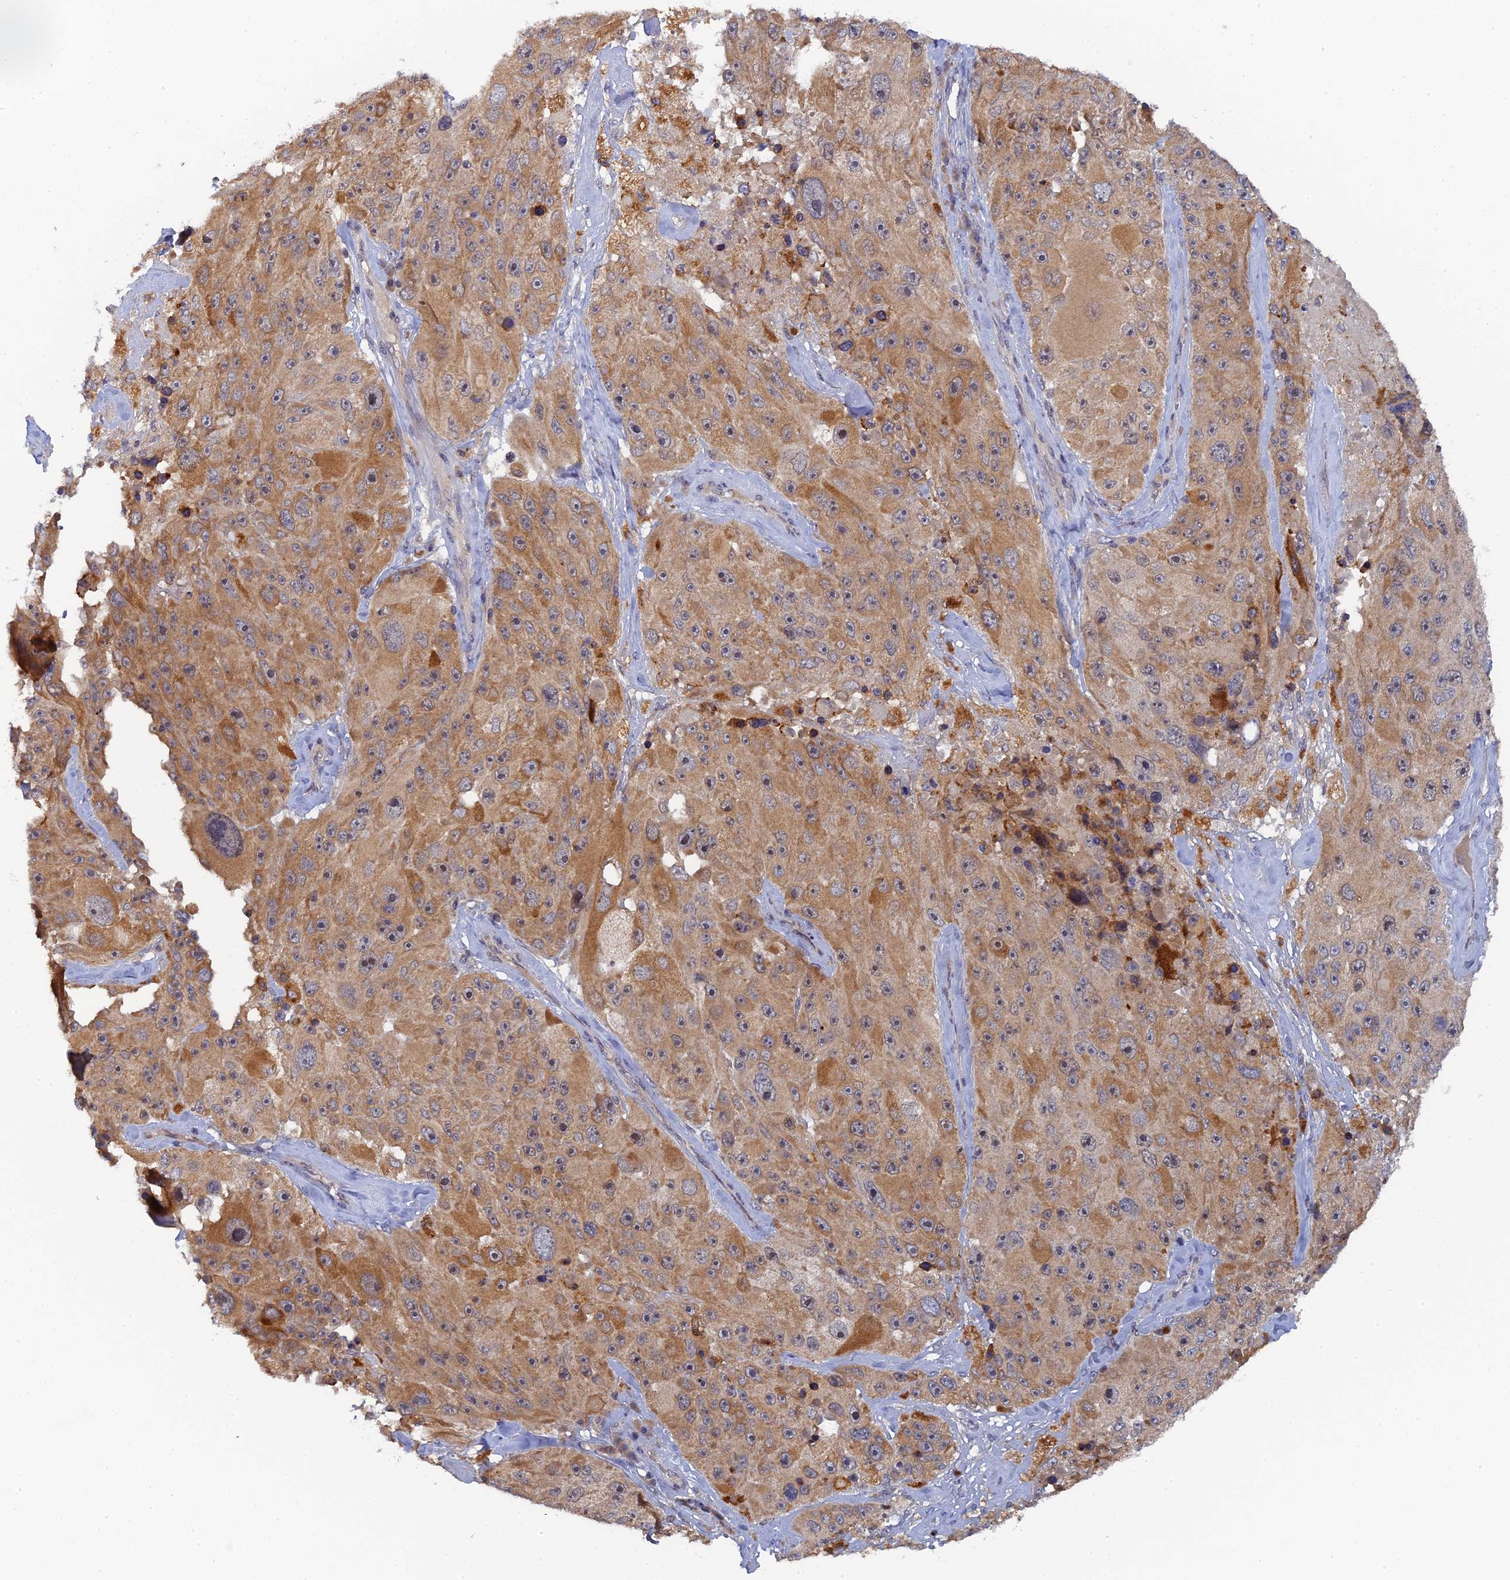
{"staining": {"intensity": "moderate", "quantity": ">75%", "location": "cytoplasmic/membranous"}, "tissue": "melanoma", "cell_type": "Tumor cells", "image_type": "cancer", "snomed": [{"axis": "morphology", "description": "Malignant melanoma, Metastatic site"}, {"axis": "topography", "description": "Lymph node"}], "caption": "IHC of melanoma shows medium levels of moderate cytoplasmic/membranous staining in about >75% of tumor cells.", "gene": "MIGA2", "patient": {"sex": "male", "age": 62}}